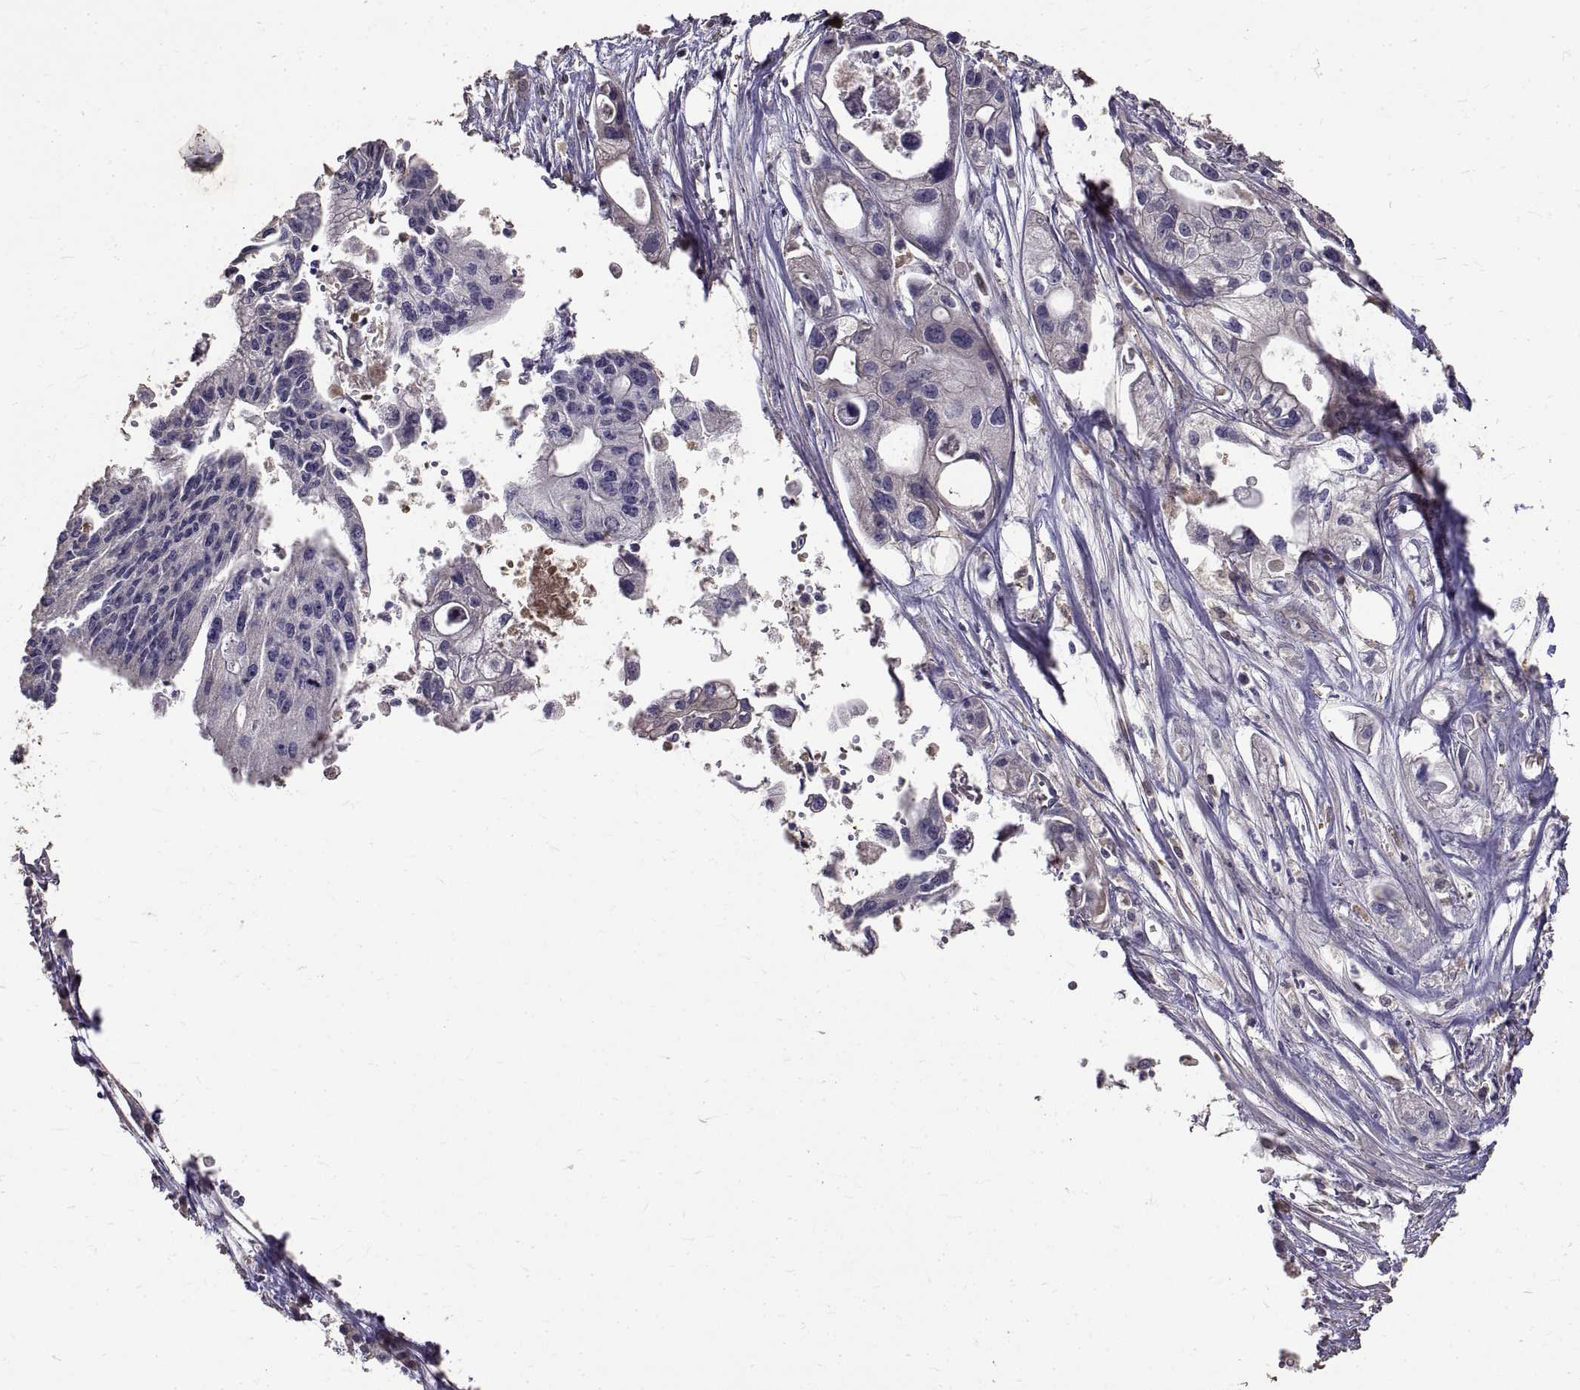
{"staining": {"intensity": "negative", "quantity": "none", "location": "none"}, "tissue": "pancreatic cancer", "cell_type": "Tumor cells", "image_type": "cancer", "snomed": [{"axis": "morphology", "description": "Adenocarcinoma, NOS"}, {"axis": "topography", "description": "Pancreas"}], "caption": "IHC image of neoplastic tissue: human adenocarcinoma (pancreatic) stained with DAB (3,3'-diaminobenzidine) demonstrates no significant protein positivity in tumor cells.", "gene": "PEA15", "patient": {"sex": "male", "age": 70}}